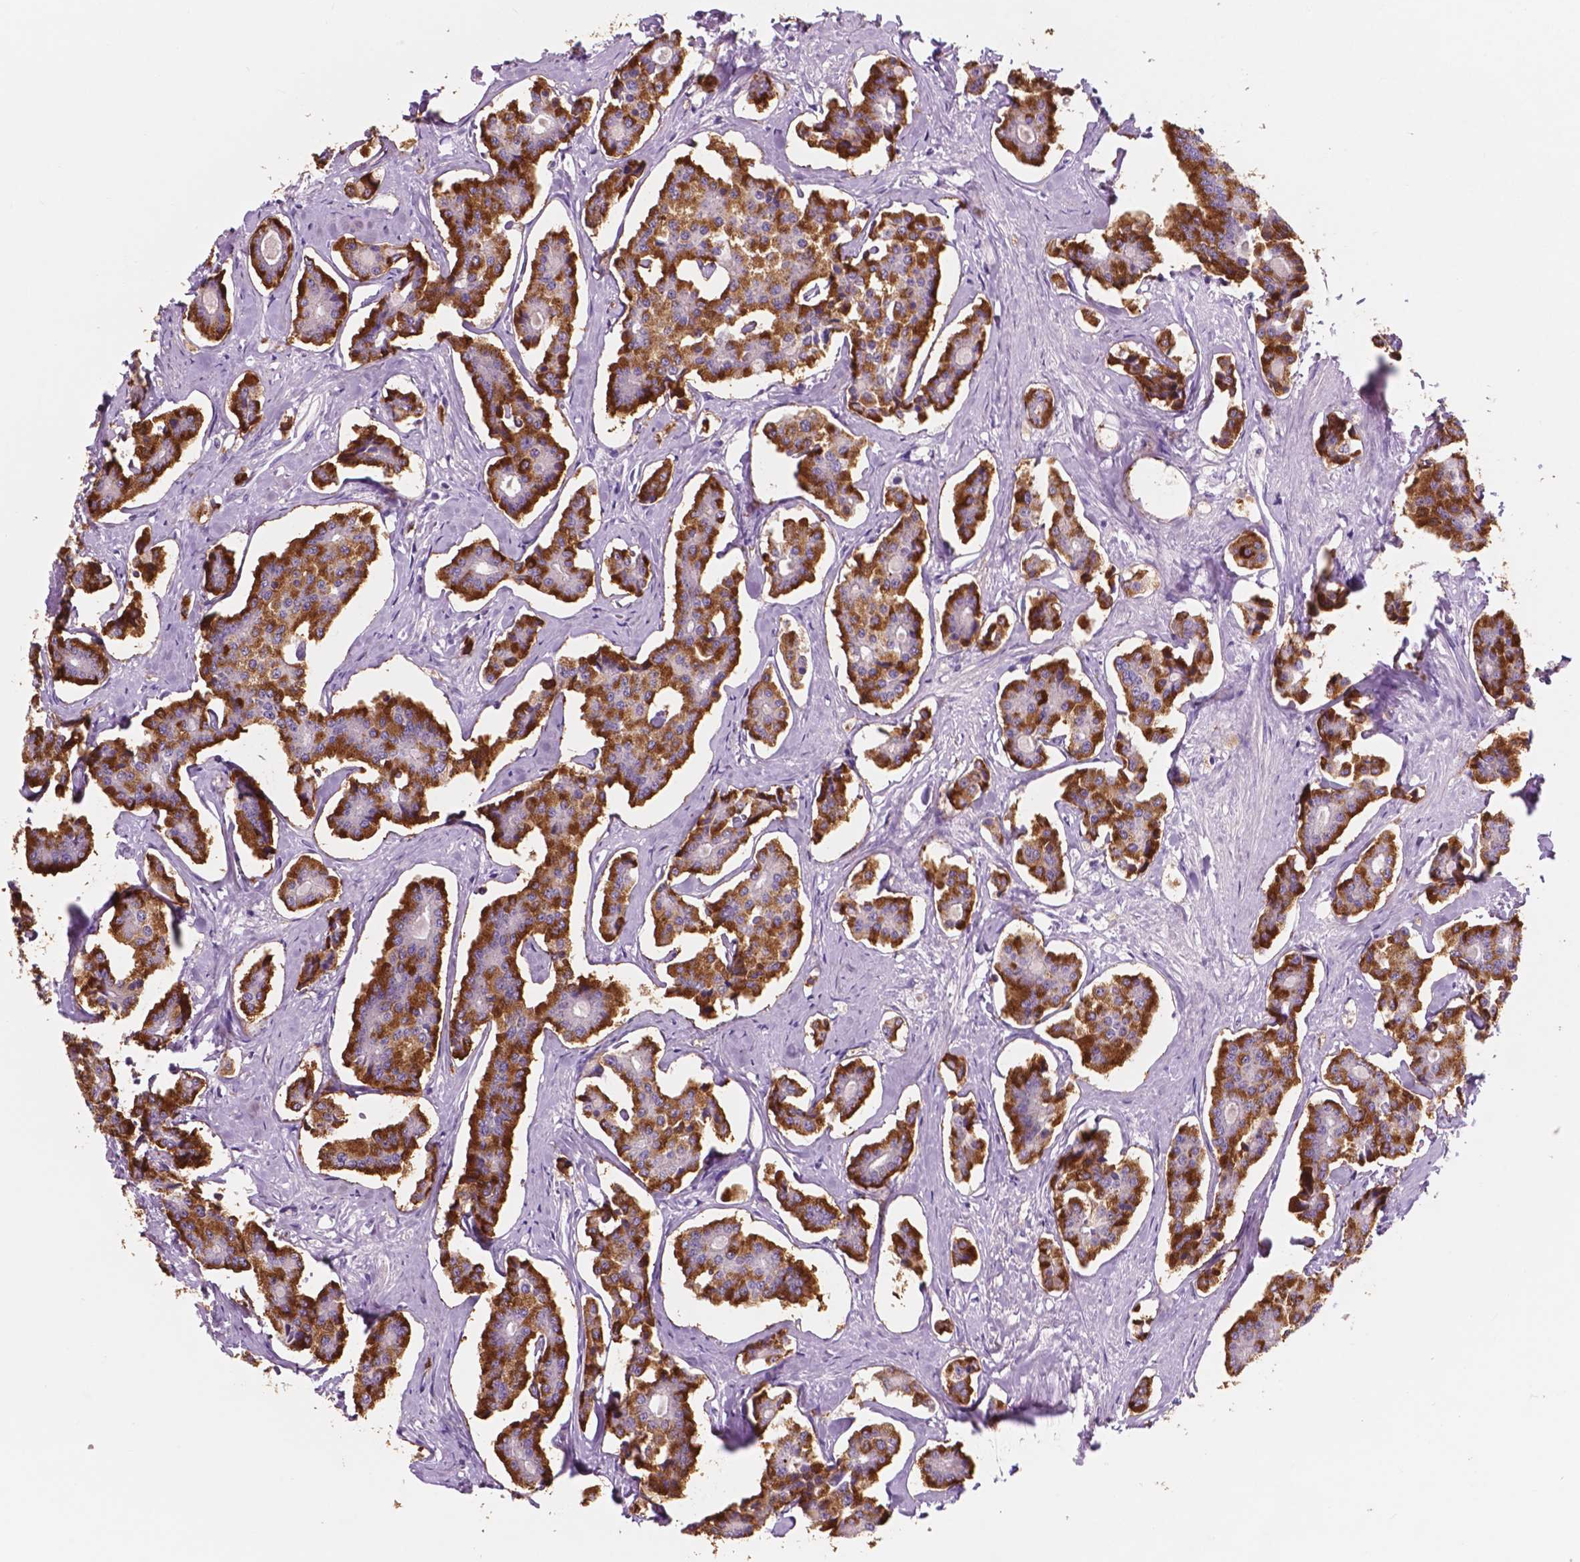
{"staining": {"intensity": "strong", "quantity": "25%-75%", "location": "cytoplasmic/membranous"}, "tissue": "carcinoid", "cell_type": "Tumor cells", "image_type": "cancer", "snomed": [{"axis": "morphology", "description": "Carcinoid, malignant, NOS"}, {"axis": "topography", "description": "Small intestine"}], "caption": "Brown immunohistochemical staining in carcinoid demonstrates strong cytoplasmic/membranous expression in approximately 25%-75% of tumor cells.", "gene": "CUZD1", "patient": {"sex": "female", "age": 65}}